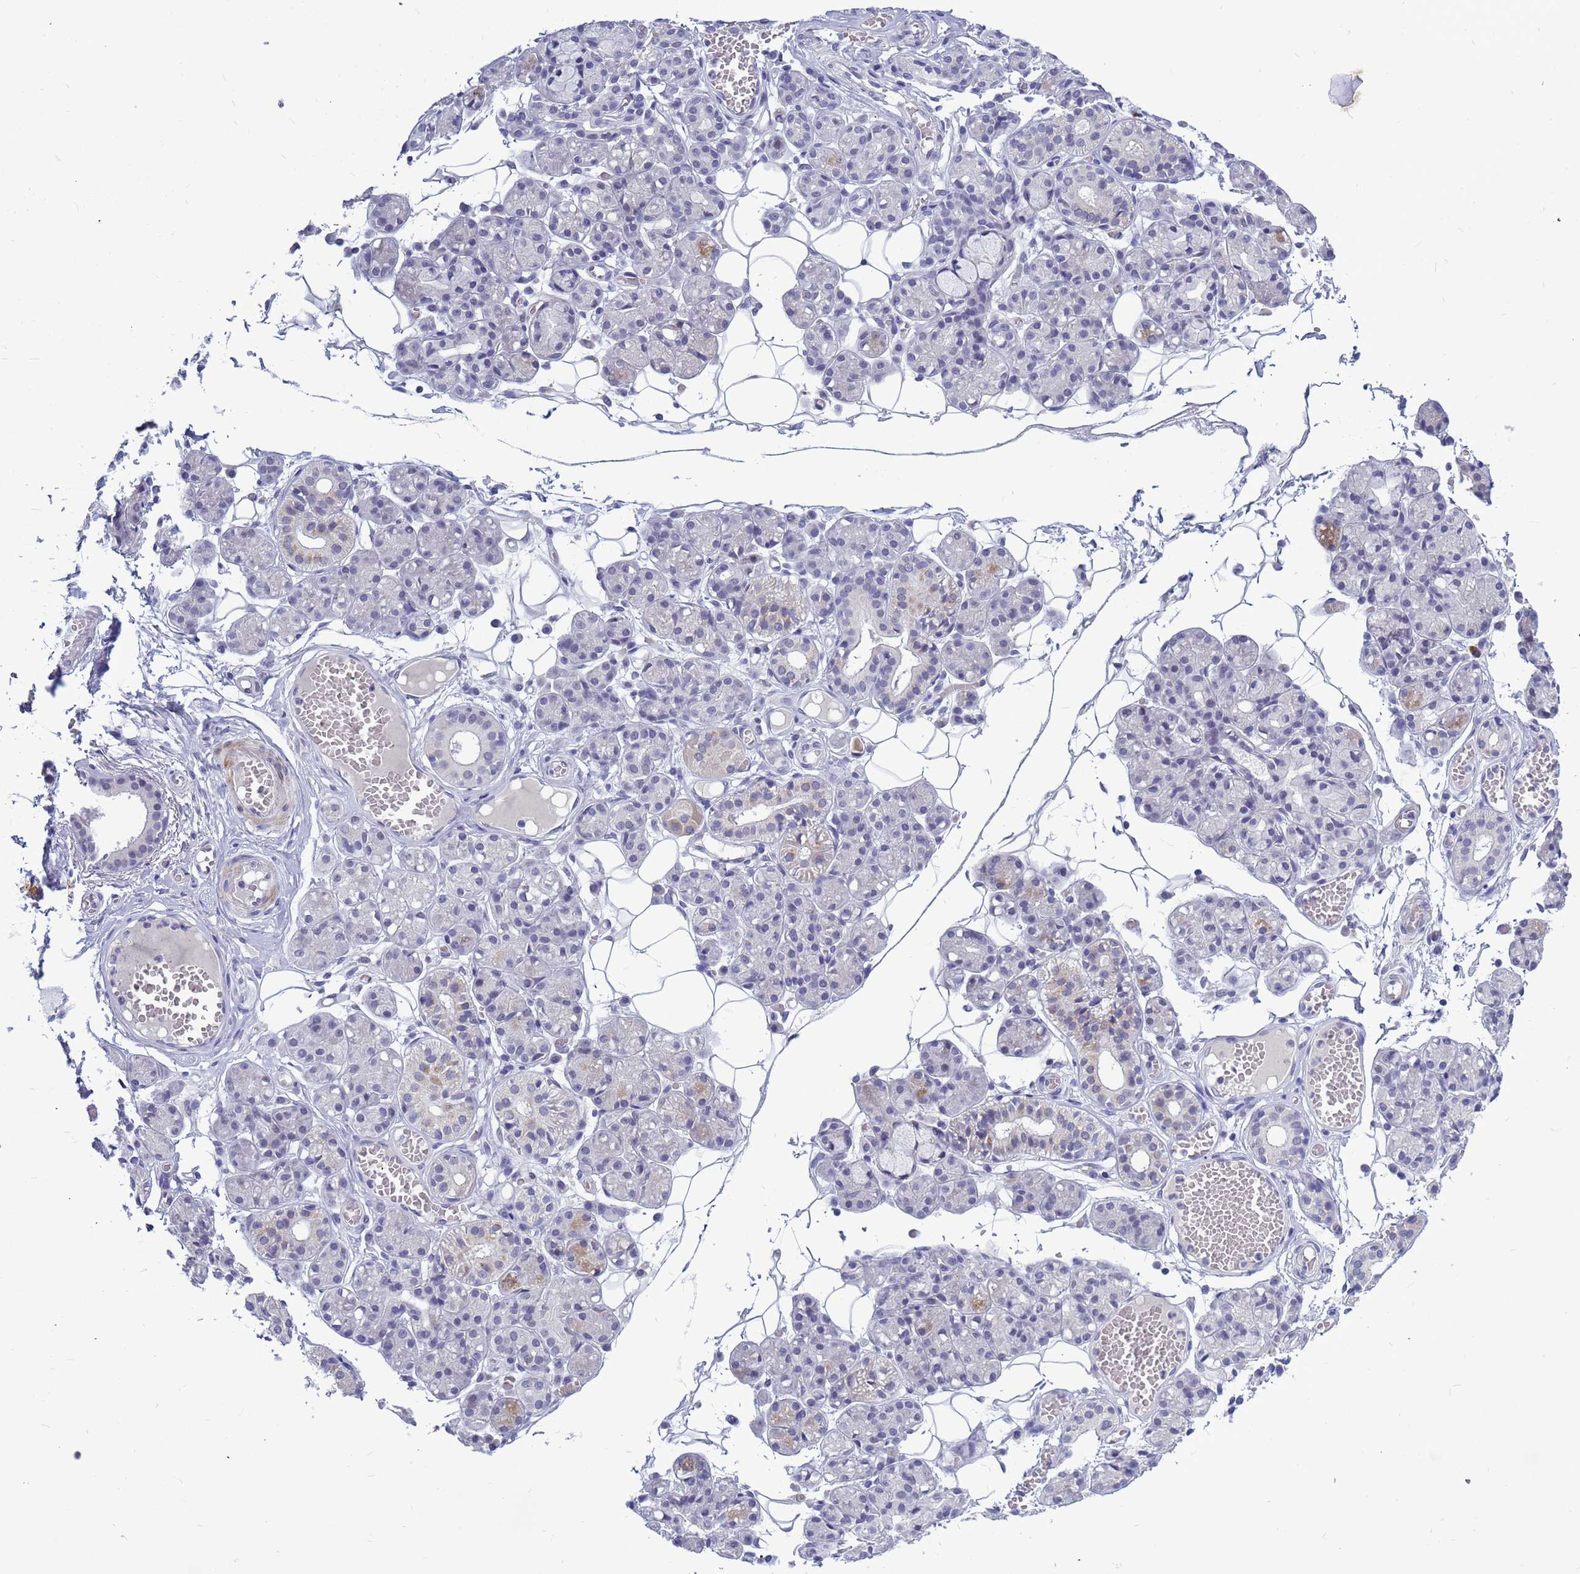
{"staining": {"intensity": "weak", "quantity": "<25%", "location": "cytoplasmic/membranous"}, "tissue": "salivary gland", "cell_type": "Glandular cells", "image_type": "normal", "snomed": [{"axis": "morphology", "description": "Normal tissue, NOS"}, {"axis": "topography", "description": "Salivary gland"}], "caption": "Salivary gland stained for a protein using immunohistochemistry (IHC) demonstrates no positivity glandular cells.", "gene": "CXorf65", "patient": {"sex": "male", "age": 63}}